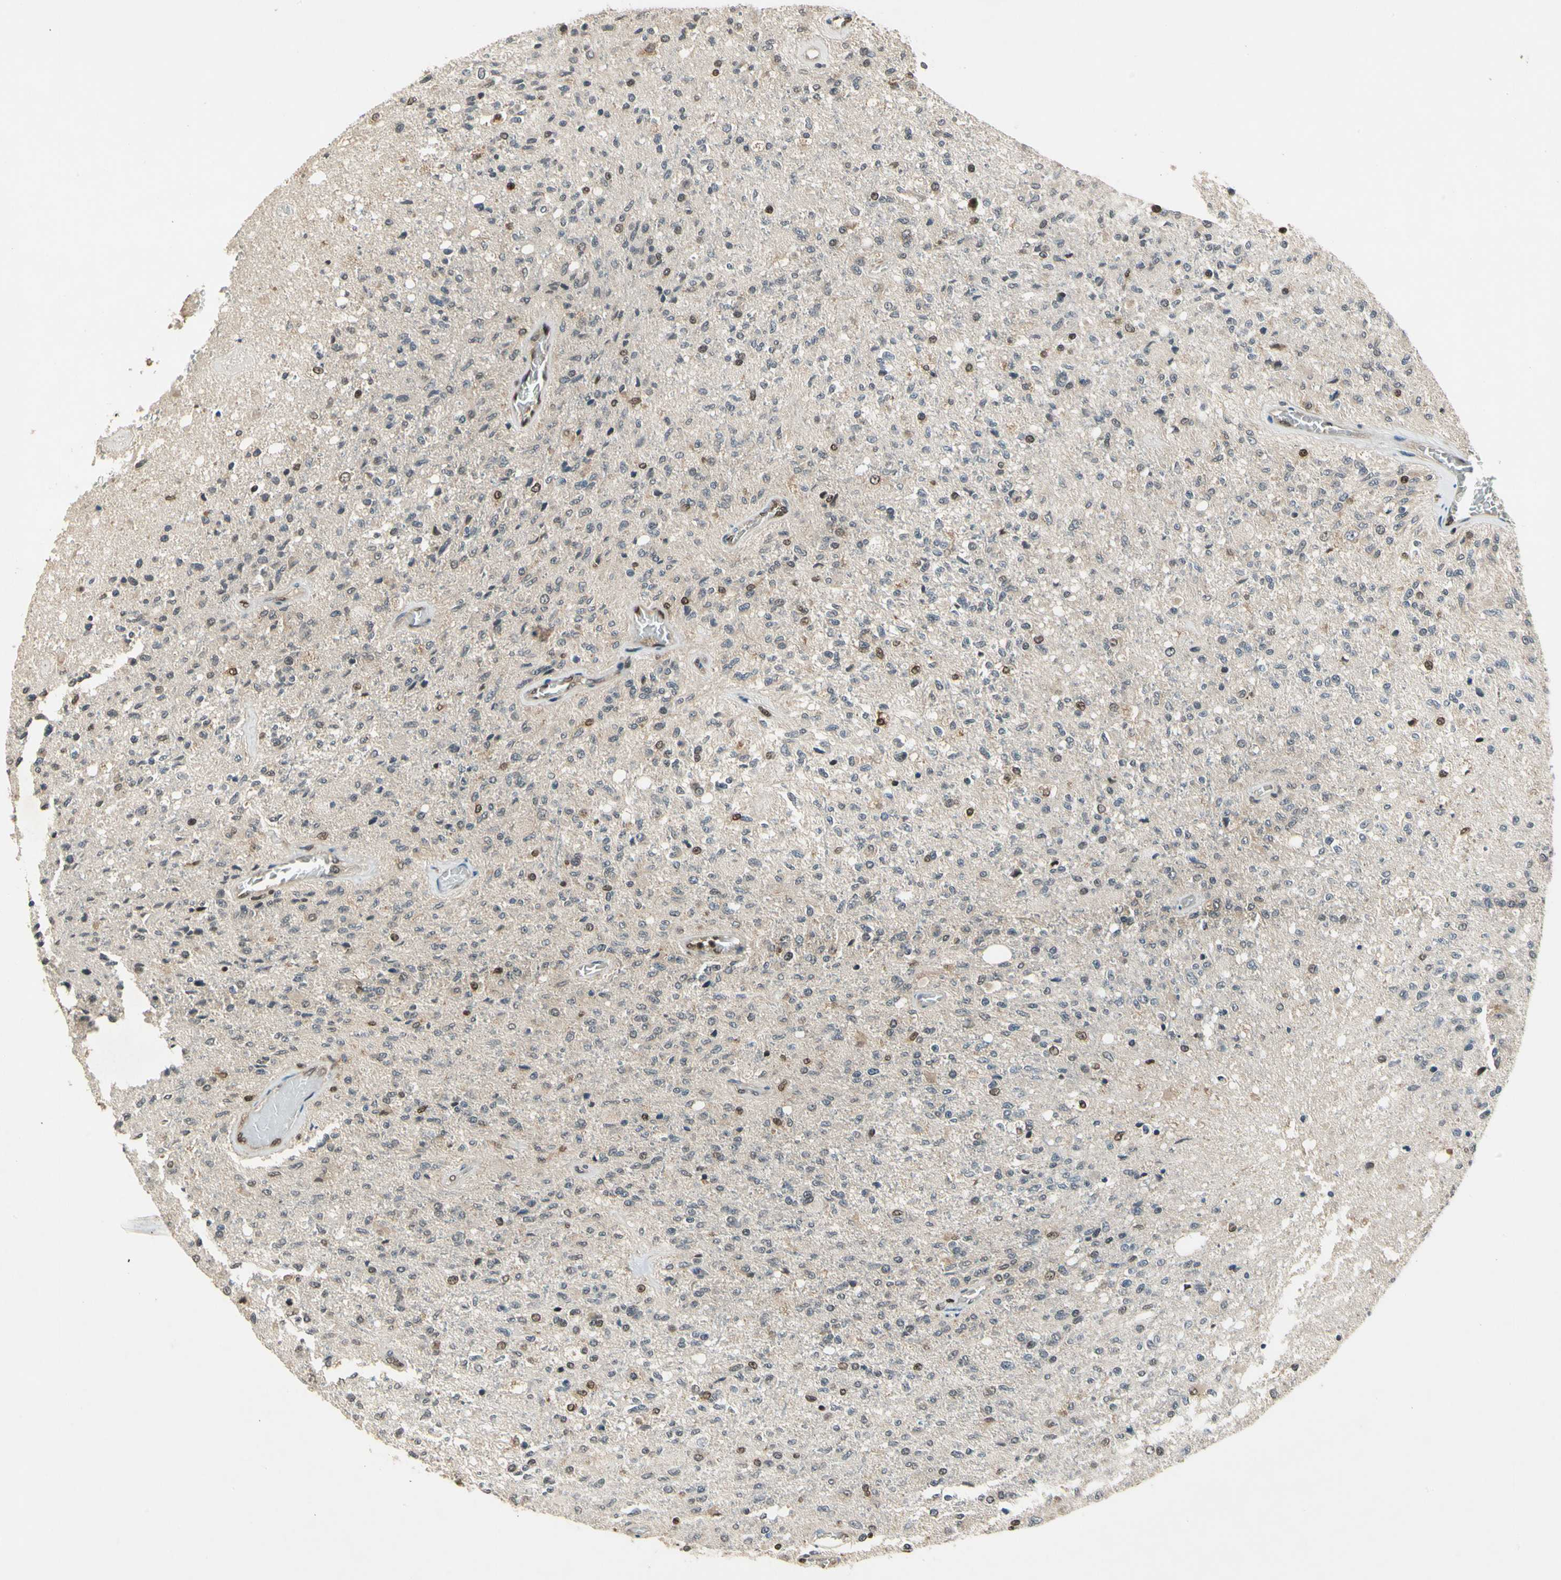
{"staining": {"intensity": "weak", "quantity": "25%-75%", "location": "cytoplasmic/membranous,nuclear"}, "tissue": "glioma", "cell_type": "Tumor cells", "image_type": "cancer", "snomed": [{"axis": "morphology", "description": "Normal tissue, NOS"}, {"axis": "morphology", "description": "Glioma, malignant, High grade"}, {"axis": "topography", "description": "Cerebral cortex"}], "caption": "Protein expression analysis of glioma reveals weak cytoplasmic/membranous and nuclear expression in about 25%-75% of tumor cells.", "gene": "GSR", "patient": {"sex": "male", "age": 77}}